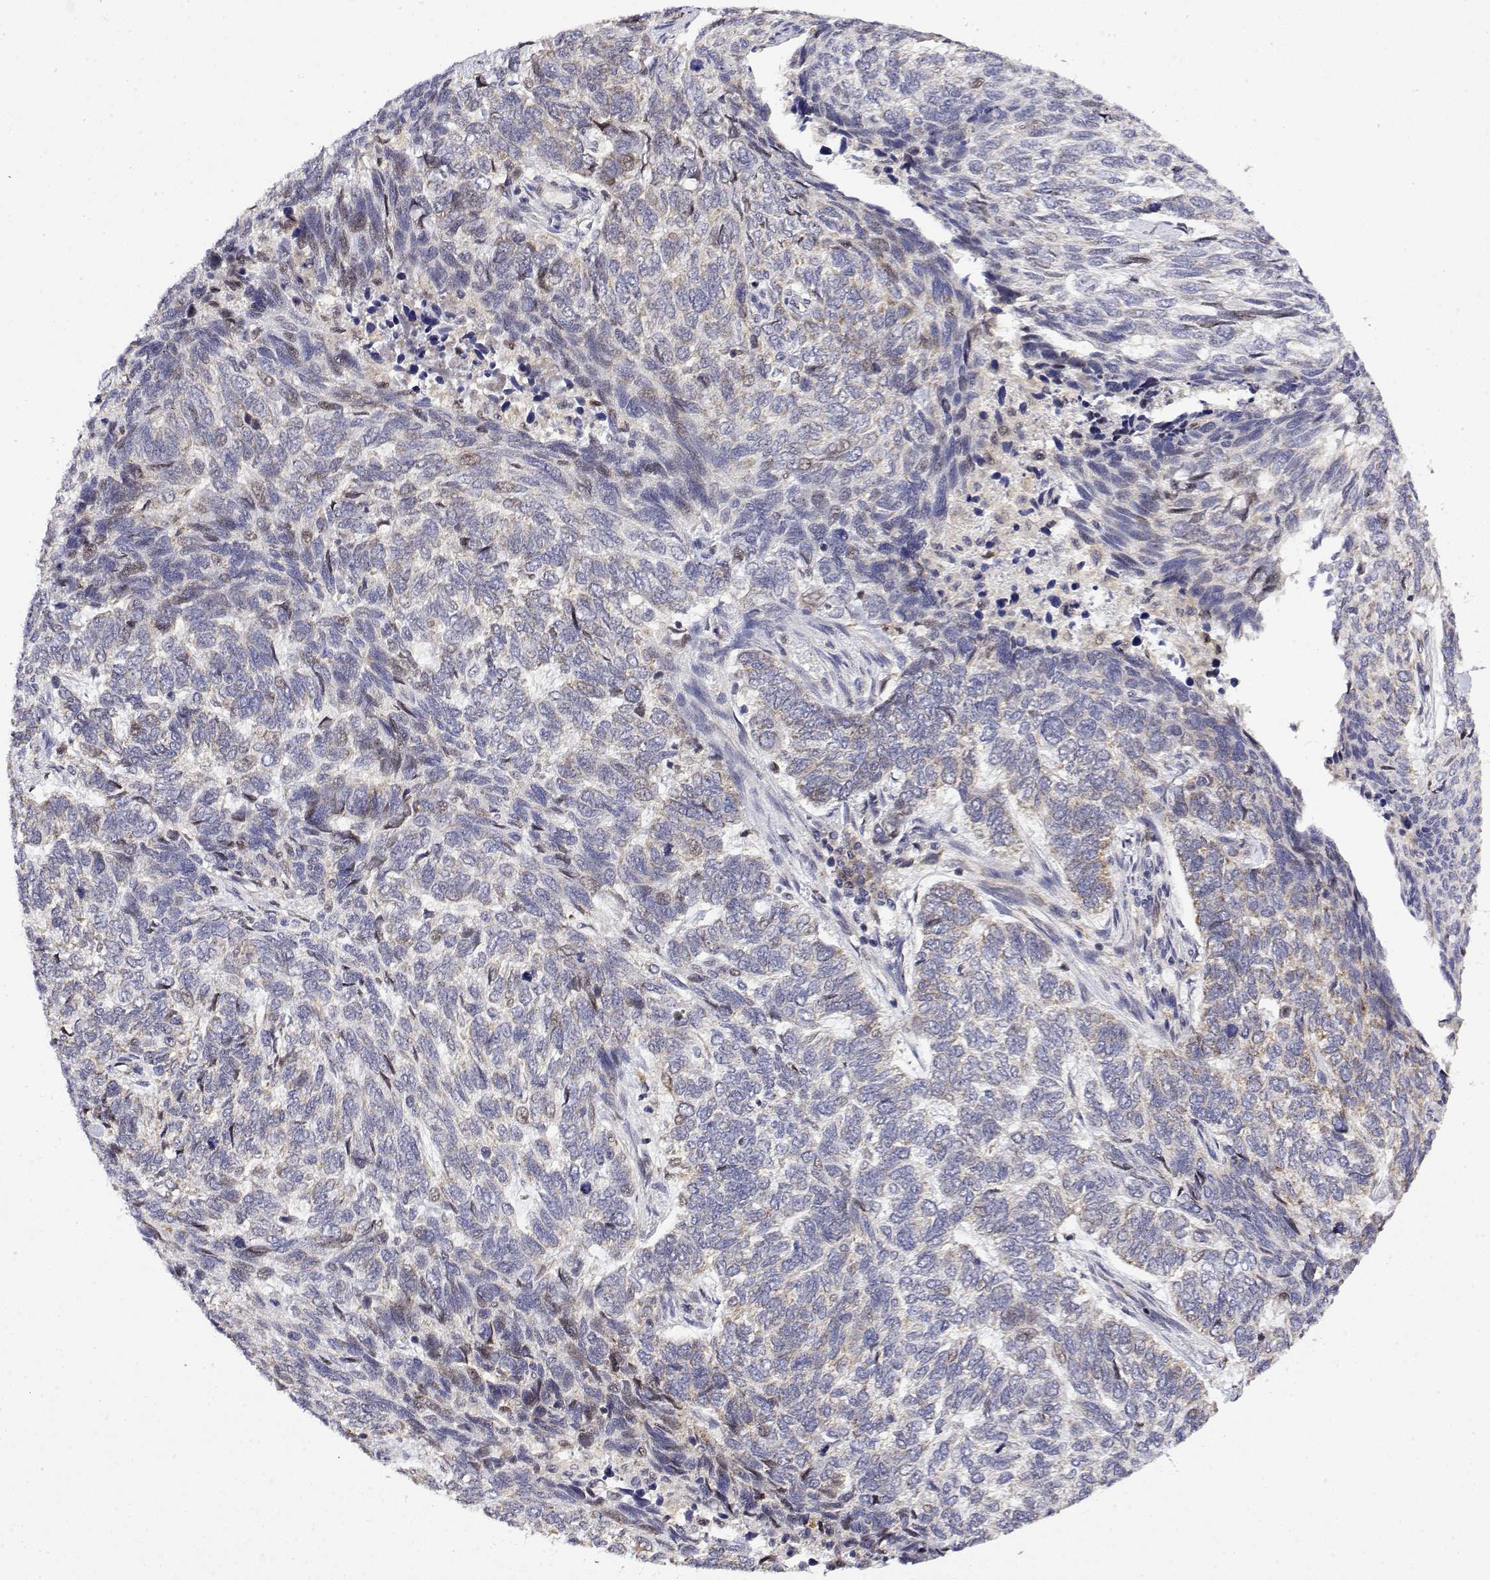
{"staining": {"intensity": "weak", "quantity": "<25%", "location": "cytoplasmic/membranous"}, "tissue": "skin cancer", "cell_type": "Tumor cells", "image_type": "cancer", "snomed": [{"axis": "morphology", "description": "Basal cell carcinoma"}, {"axis": "topography", "description": "Skin"}], "caption": "Basal cell carcinoma (skin) stained for a protein using immunohistochemistry (IHC) demonstrates no expression tumor cells.", "gene": "GADD45GIP1", "patient": {"sex": "female", "age": 65}}